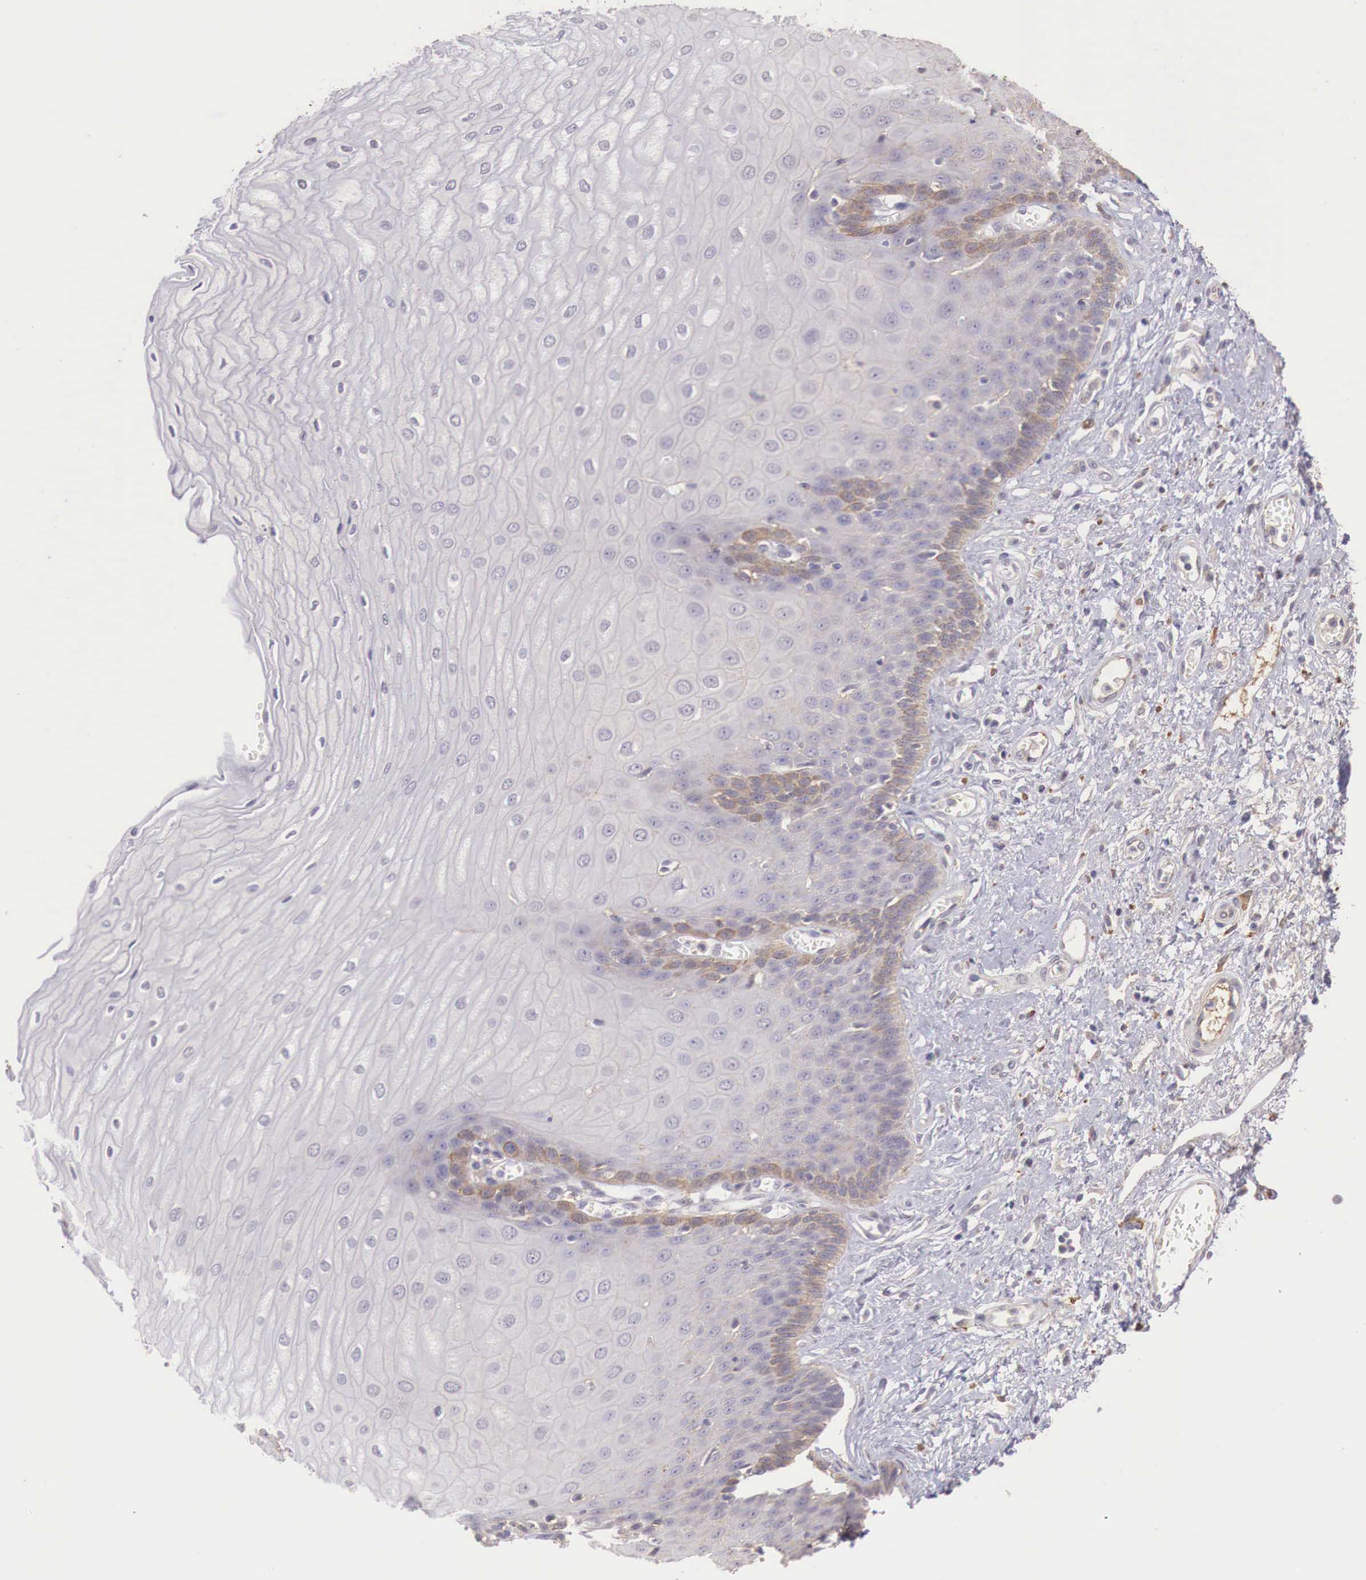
{"staining": {"intensity": "weak", "quantity": "<25%", "location": "cytoplasmic/membranous"}, "tissue": "esophagus", "cell_type": "Squamous epithelial cells", "image_type": "normal", "snomed": [{"axis": "morphology", "description": "Normal tissue, NOS"}, {"axis": "topography", "description": "Esophagus"}], "caption": "The immunohistochemistry image has no significant staining in squamous epithelial cells of esophagus. Brightfield microscopy of IHC stained with DAB (3,3'-diaminobenzidine) (brown) and hematoxylin (blue), captured at high magnification.", "gene": "CHRDL1", "patient": {"sex": "male", "age": 65}}